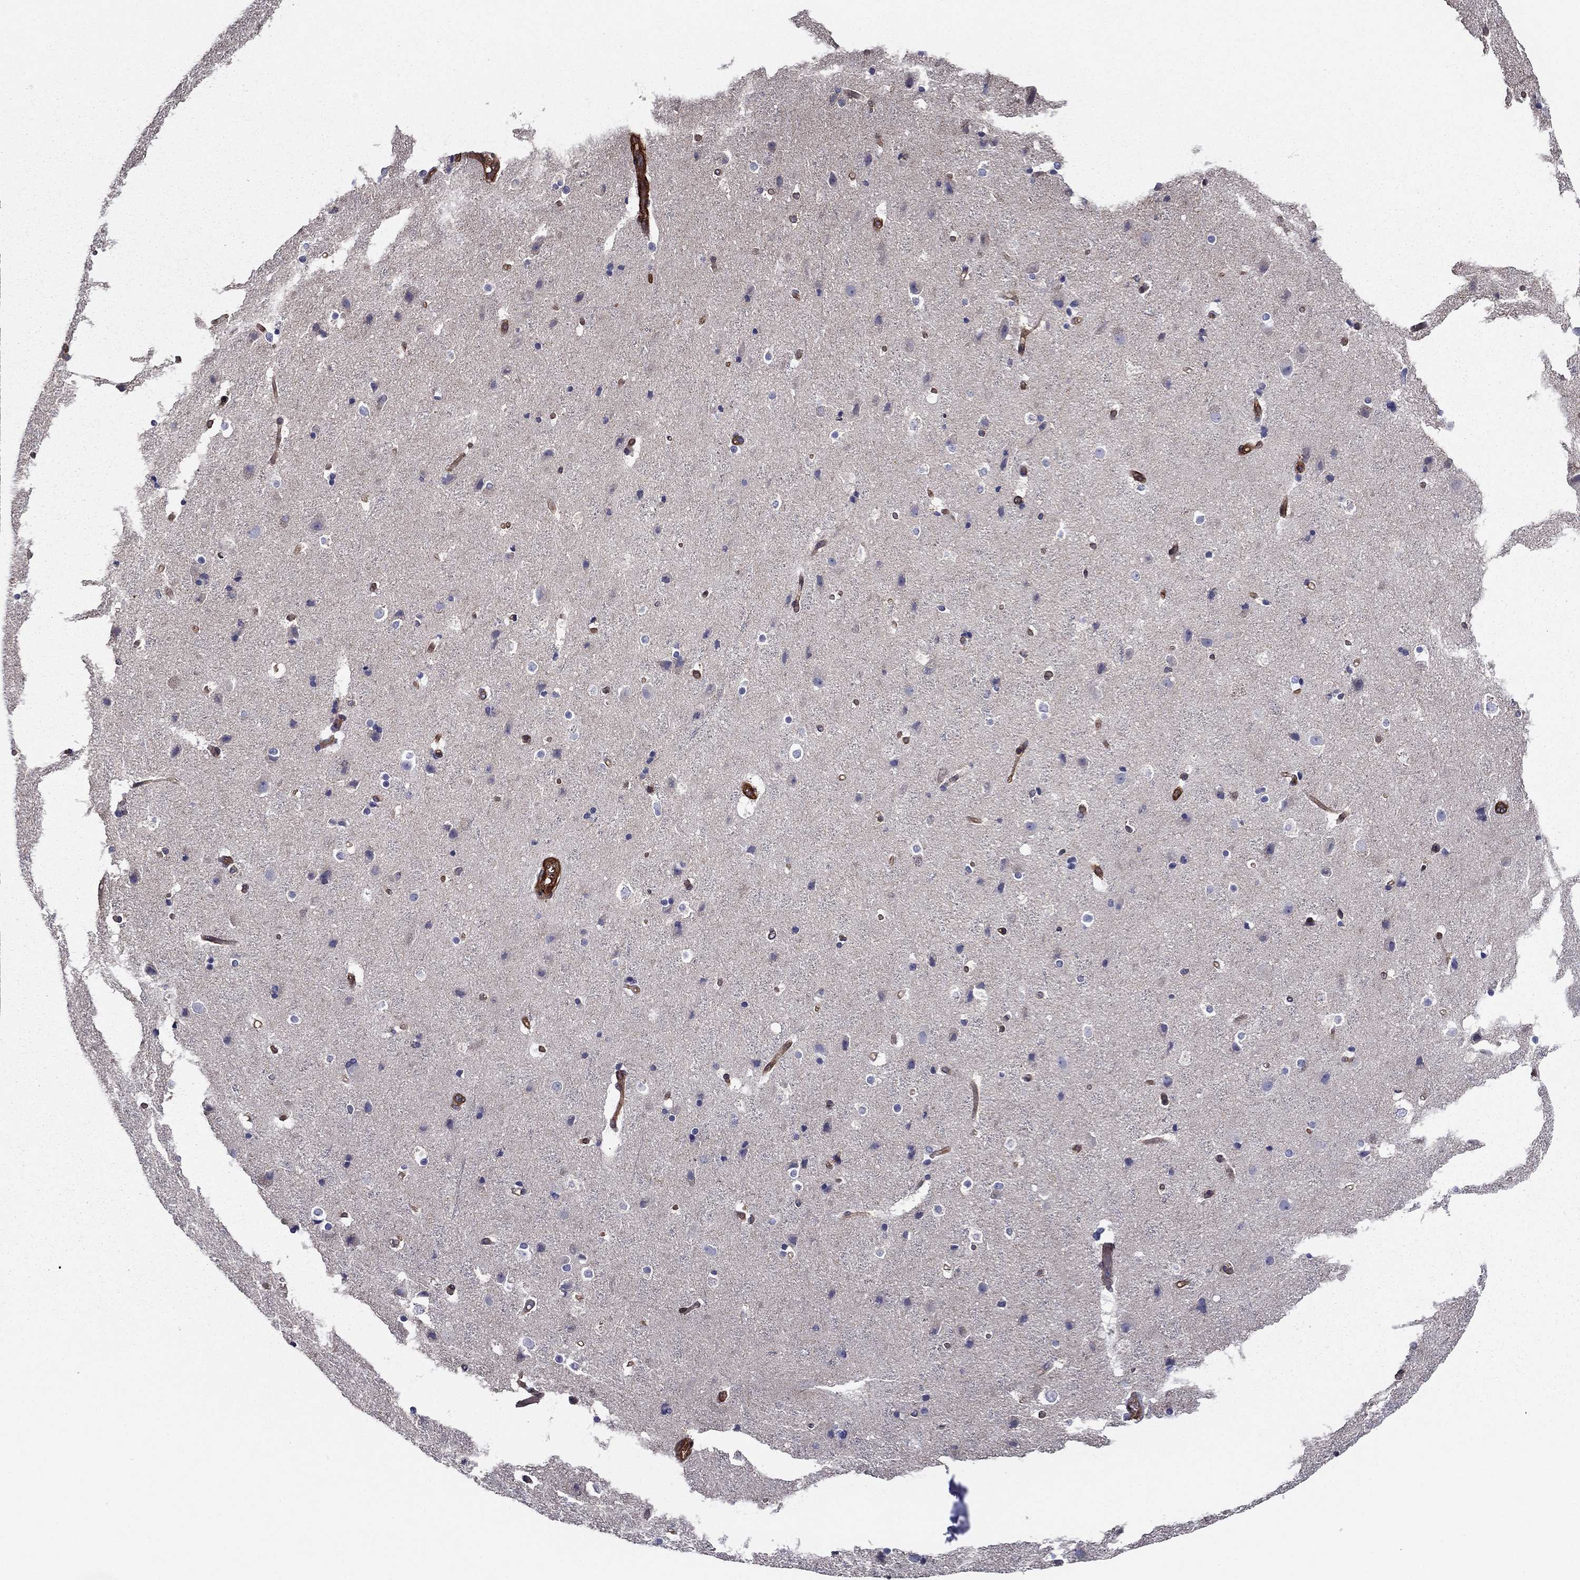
{"staining": {"intensity": "strong", "quantity": ">75%", "location": "cytoplasmic/membranous"}, "tissue": "cerebral cortex", "cell_type": "Endothelial cells", "image_type": "normal", "snomed": [{"axis": "morphology", "description": "Normal tissue, NOS"}, {"axis": "topography", "description": "Cerebral cortex"}], "caption": "An immunohistochemistry histopathology image of benign tissue is shown. Protein staining in brown highlights strong cytoplasmic/membranous positivity in cerebral cortex within endothelial cells. (IHC, brightfield microscopy, high magnification).", "gene": "EHBP1L1", "patient": {"sex": "female", "age": 52}}